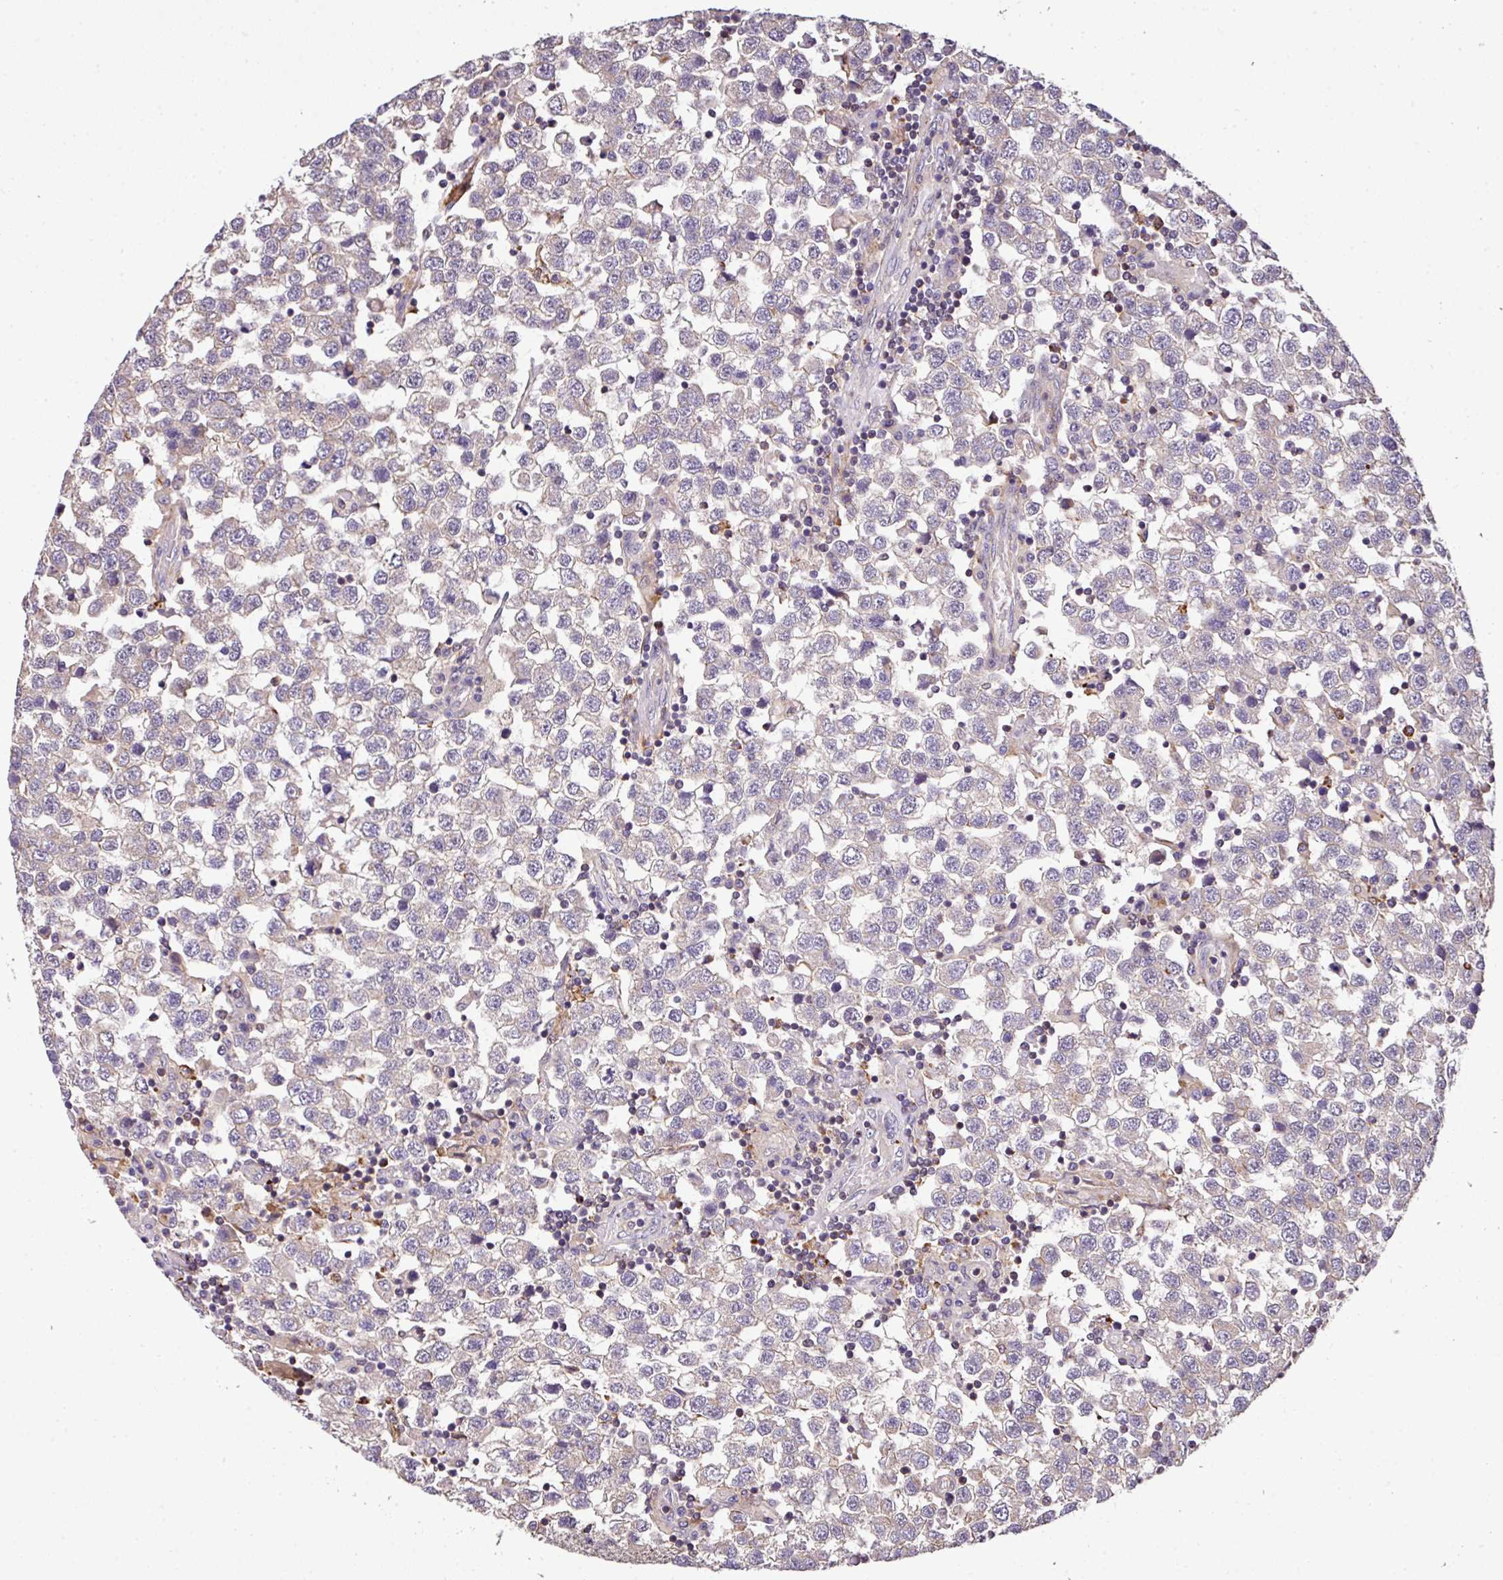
{"staining": {"intensity": "weak", "quantity": "<25%", "location": "cytoplasmic/membranous"}, "tissue": "testis cancer", "cell_type": "Tumor cells", "image_type": "cancer", "snomed": [{"axis": "morphology", "description": "Seminoma, NOS"}, {"axis": "topography", "description": "Testis"}], "caption": "A high-resolution histopathology image shows immunohistochemistry (IHC) staining of testis cancer, which exhibits no significant staining in tumor cells.", "gene": "CASS4", "patient": {"sex": "male", "age": 34}}